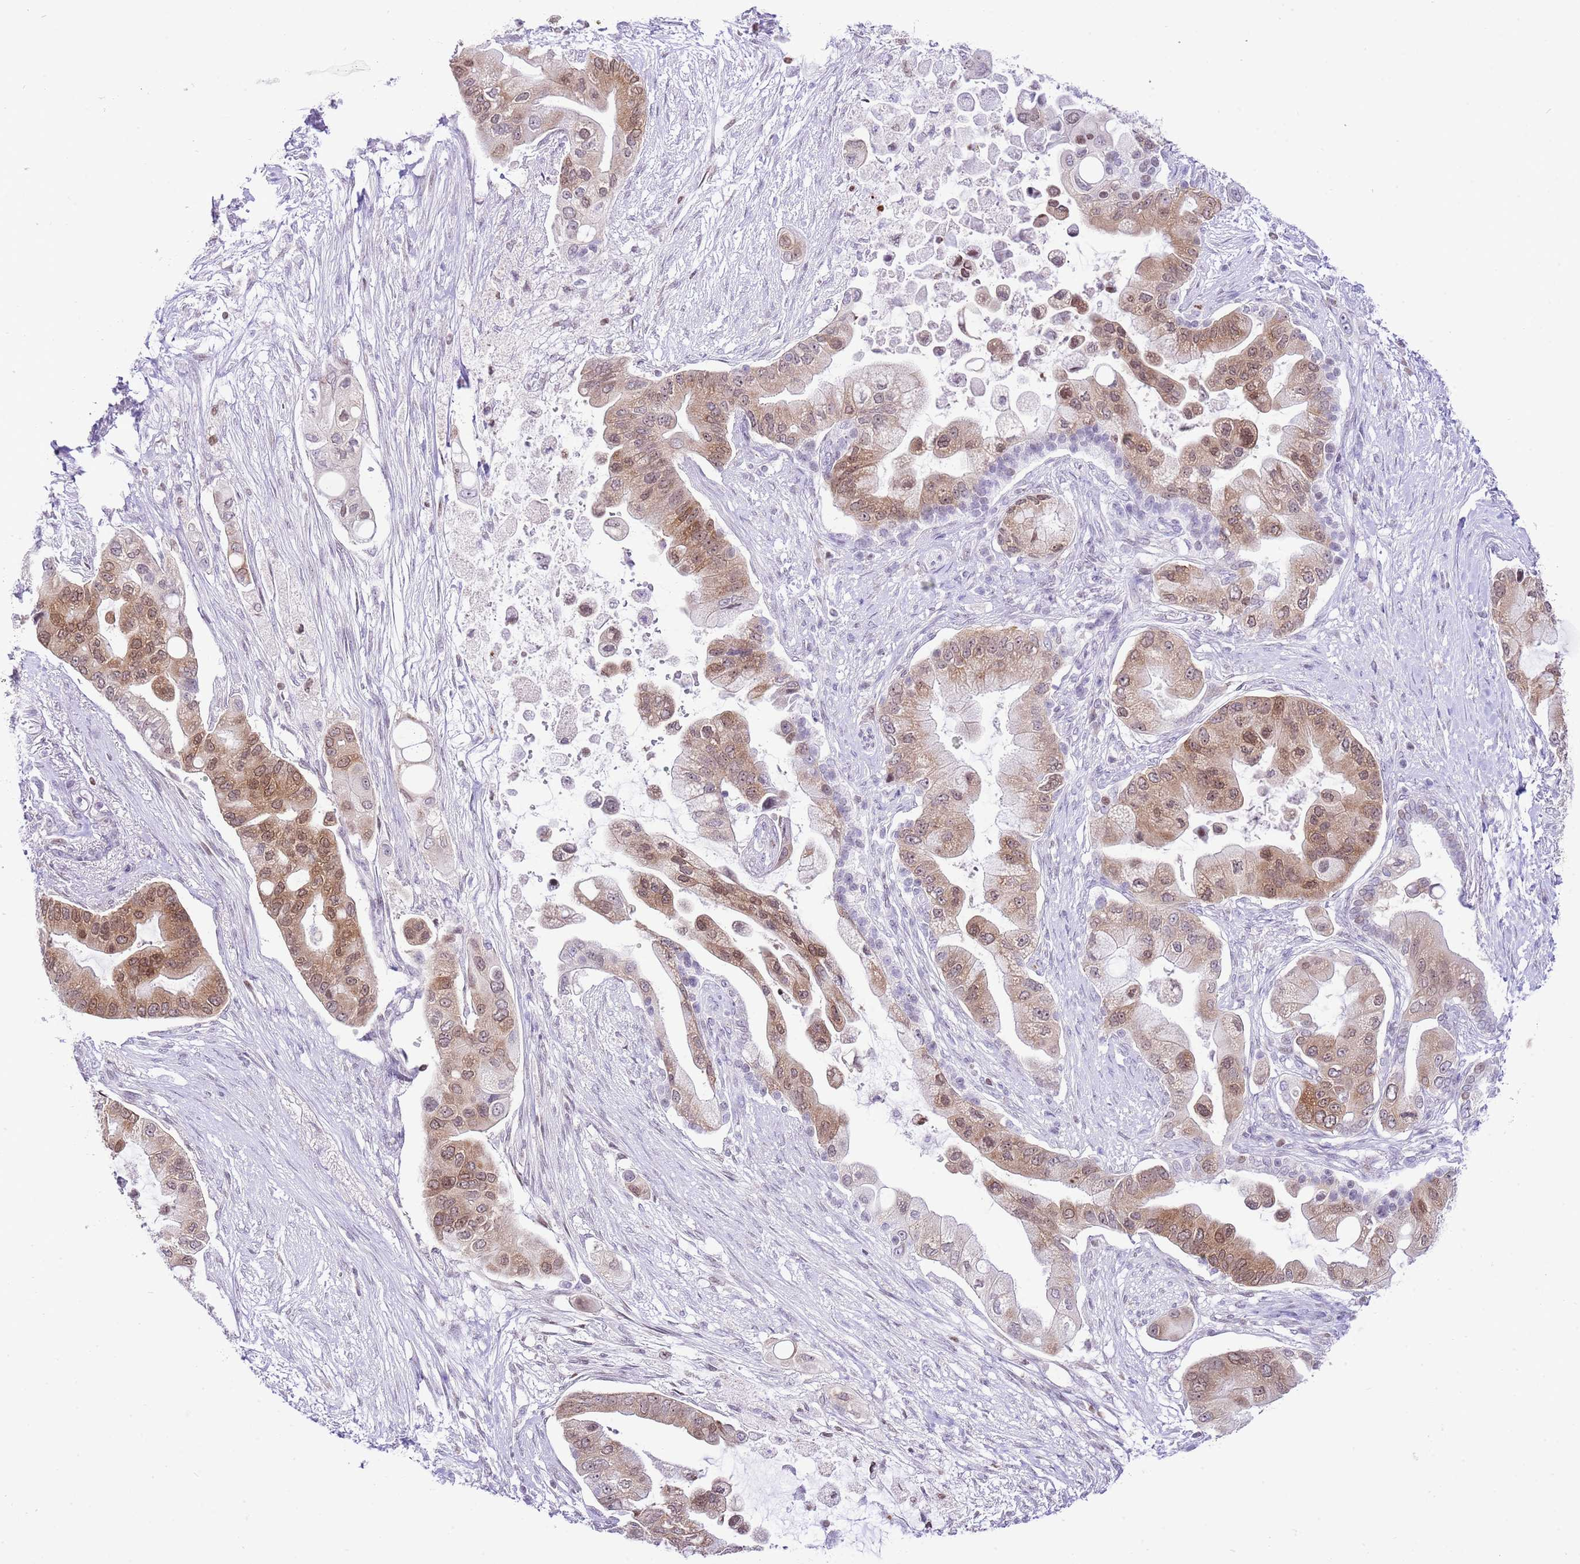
{"staining": {"intensity": "moderate", "quantity": ">75%", "location": "cytoplasmic/membranous,nuclear"}, "tissue": "pancreatic cancer", "cell_type": "Tumor cells", "image_type": "cancer", "snomed": [{"axis": "morphology", "description": "Adenocarcinoma, NOS"}, {"axis": "topography", "description": "Pancreas"}], "caption": "Tumor cells reveal medium levels of moderate cytoplasmic/membranous and nuclear staining in approximately >75% of cells in pancreatic cancer.", "gene": "PRR15", "patient": {"sex": "male", "age": 57}}